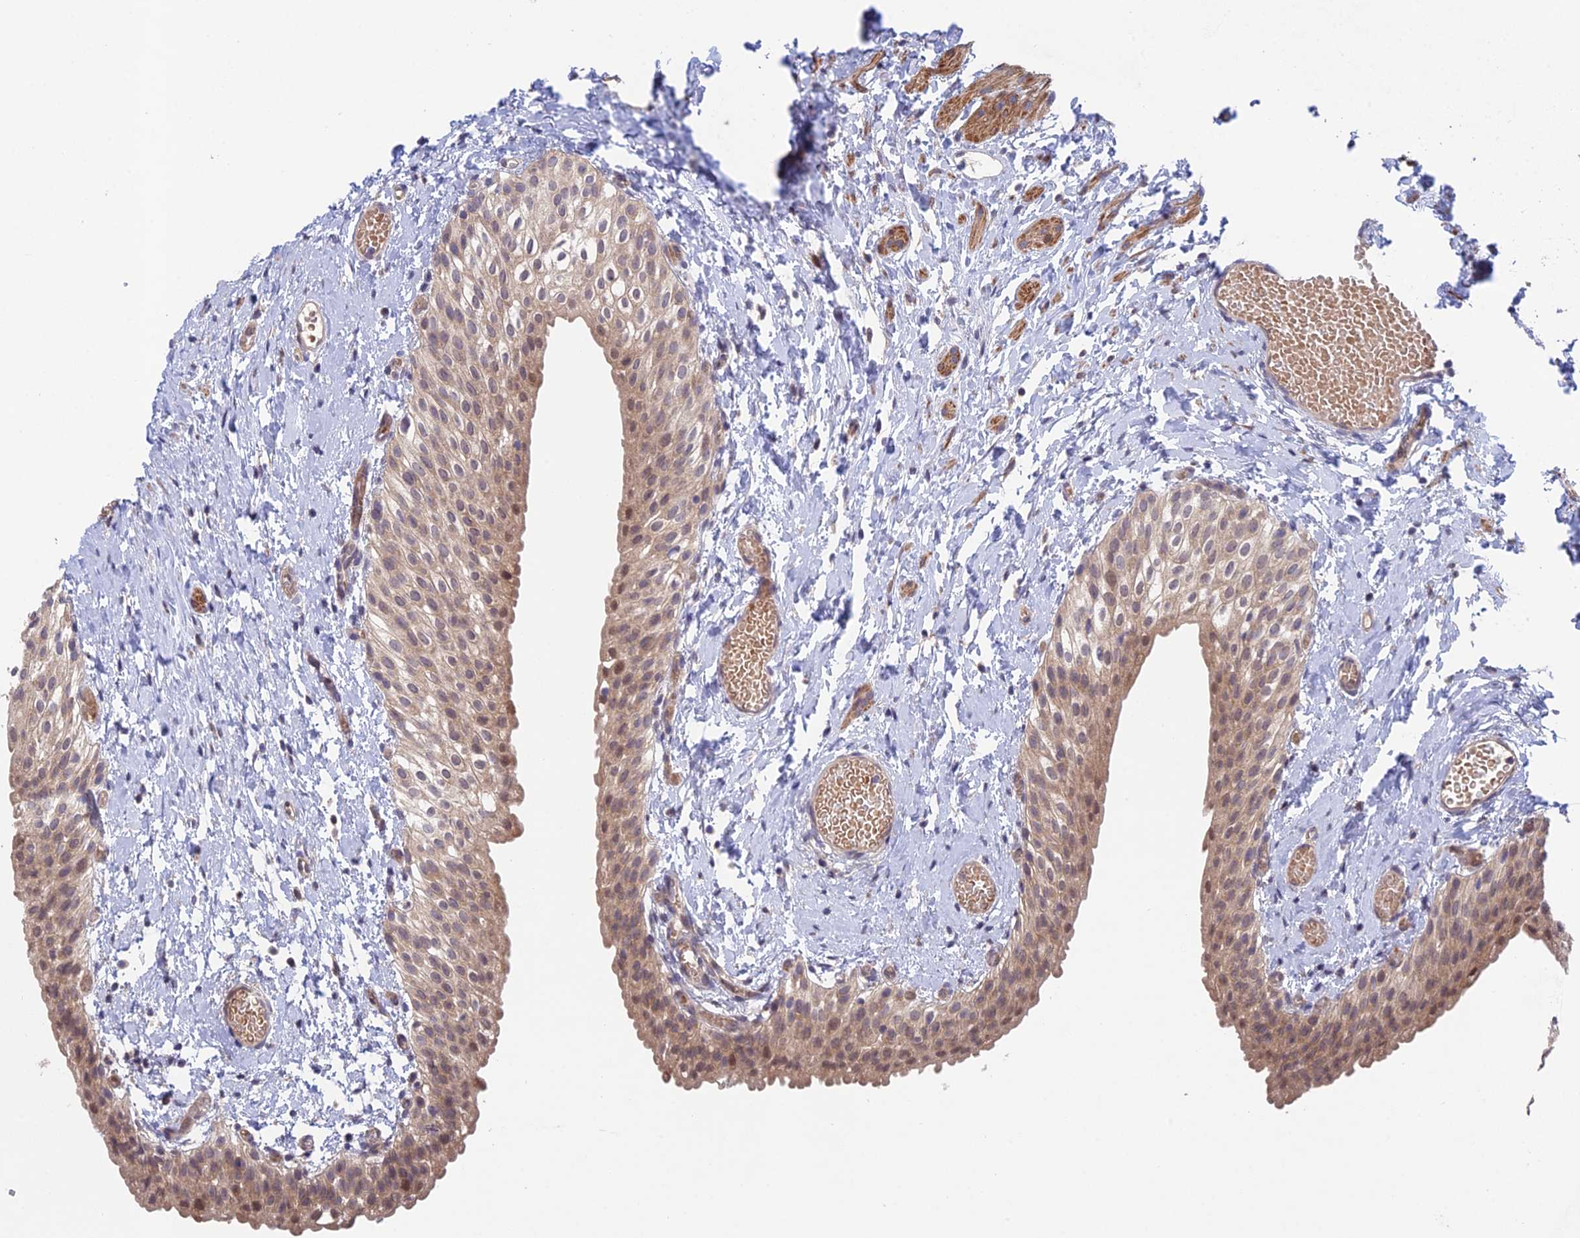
{"staining": {"intensity": "moderate", "quantity": ">75%", "location": "cytoplasmic/membranous,nuclear"}, "tissue": "urinary bladder", "cell_type": "Urothelial cells", "image_type": "normal", "snomed": [{"axis": "morphology", "description": "Normal tissue, NOS"}, {"axis": "topography", "description": "Urinary bladder"}], "caption": "An IHC image of benign tissue is shown. Protein staining in brown shows moderate cytoplasmic/membranous,nuclear positivity in urinary bladder within urothelial cells. The staining is performed using DAB (3,3'-diaminobenzidine) brown chromogen to label protein expression. The nuclei are counter-stained blue using hematoxylin.", "gene": "UROS", "patient": {"sex": "male", "age": 1}}